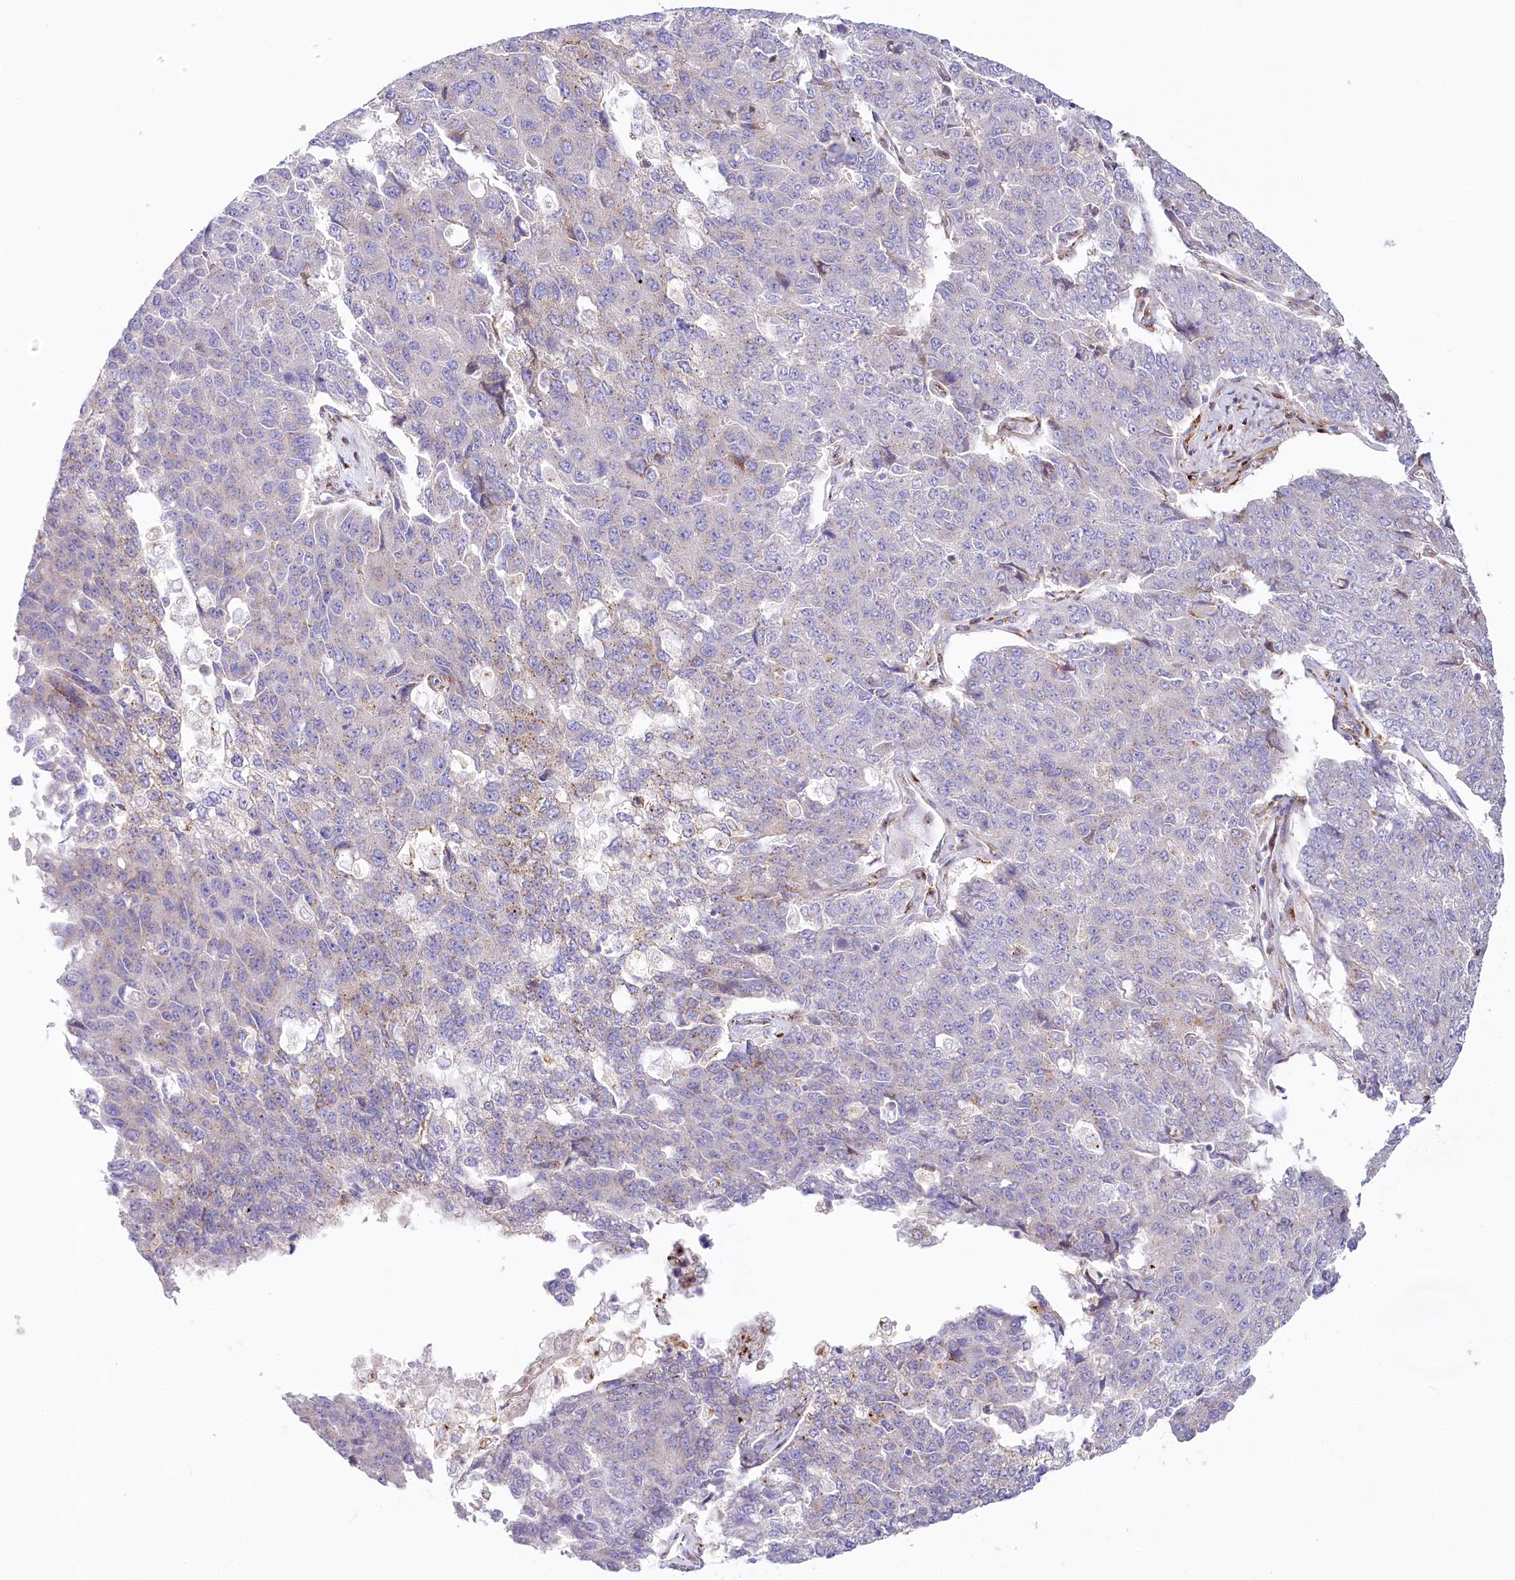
{"staining": {"intensity": "weak", "quantity": "25%-75%", "location": "cytoplasmic/membranous"}, "tissue": "pancreatic cancer", "cell_type": "Tumor cells", "image_type": "cancer", "snomed": [{"axis": "morphology", "description": "Adenocarcinoma, NOS"}, {"axis": "topography", "description": "Pancreas"}], "caption": "Adenocarcinoma (pancreatic) tissue exhibits weak cytoplasmic/membranous staining in about 25%-75% of tumor cells", "gene": "ABRAXAS2", "patient": {"sex": "male", "age": 50}}